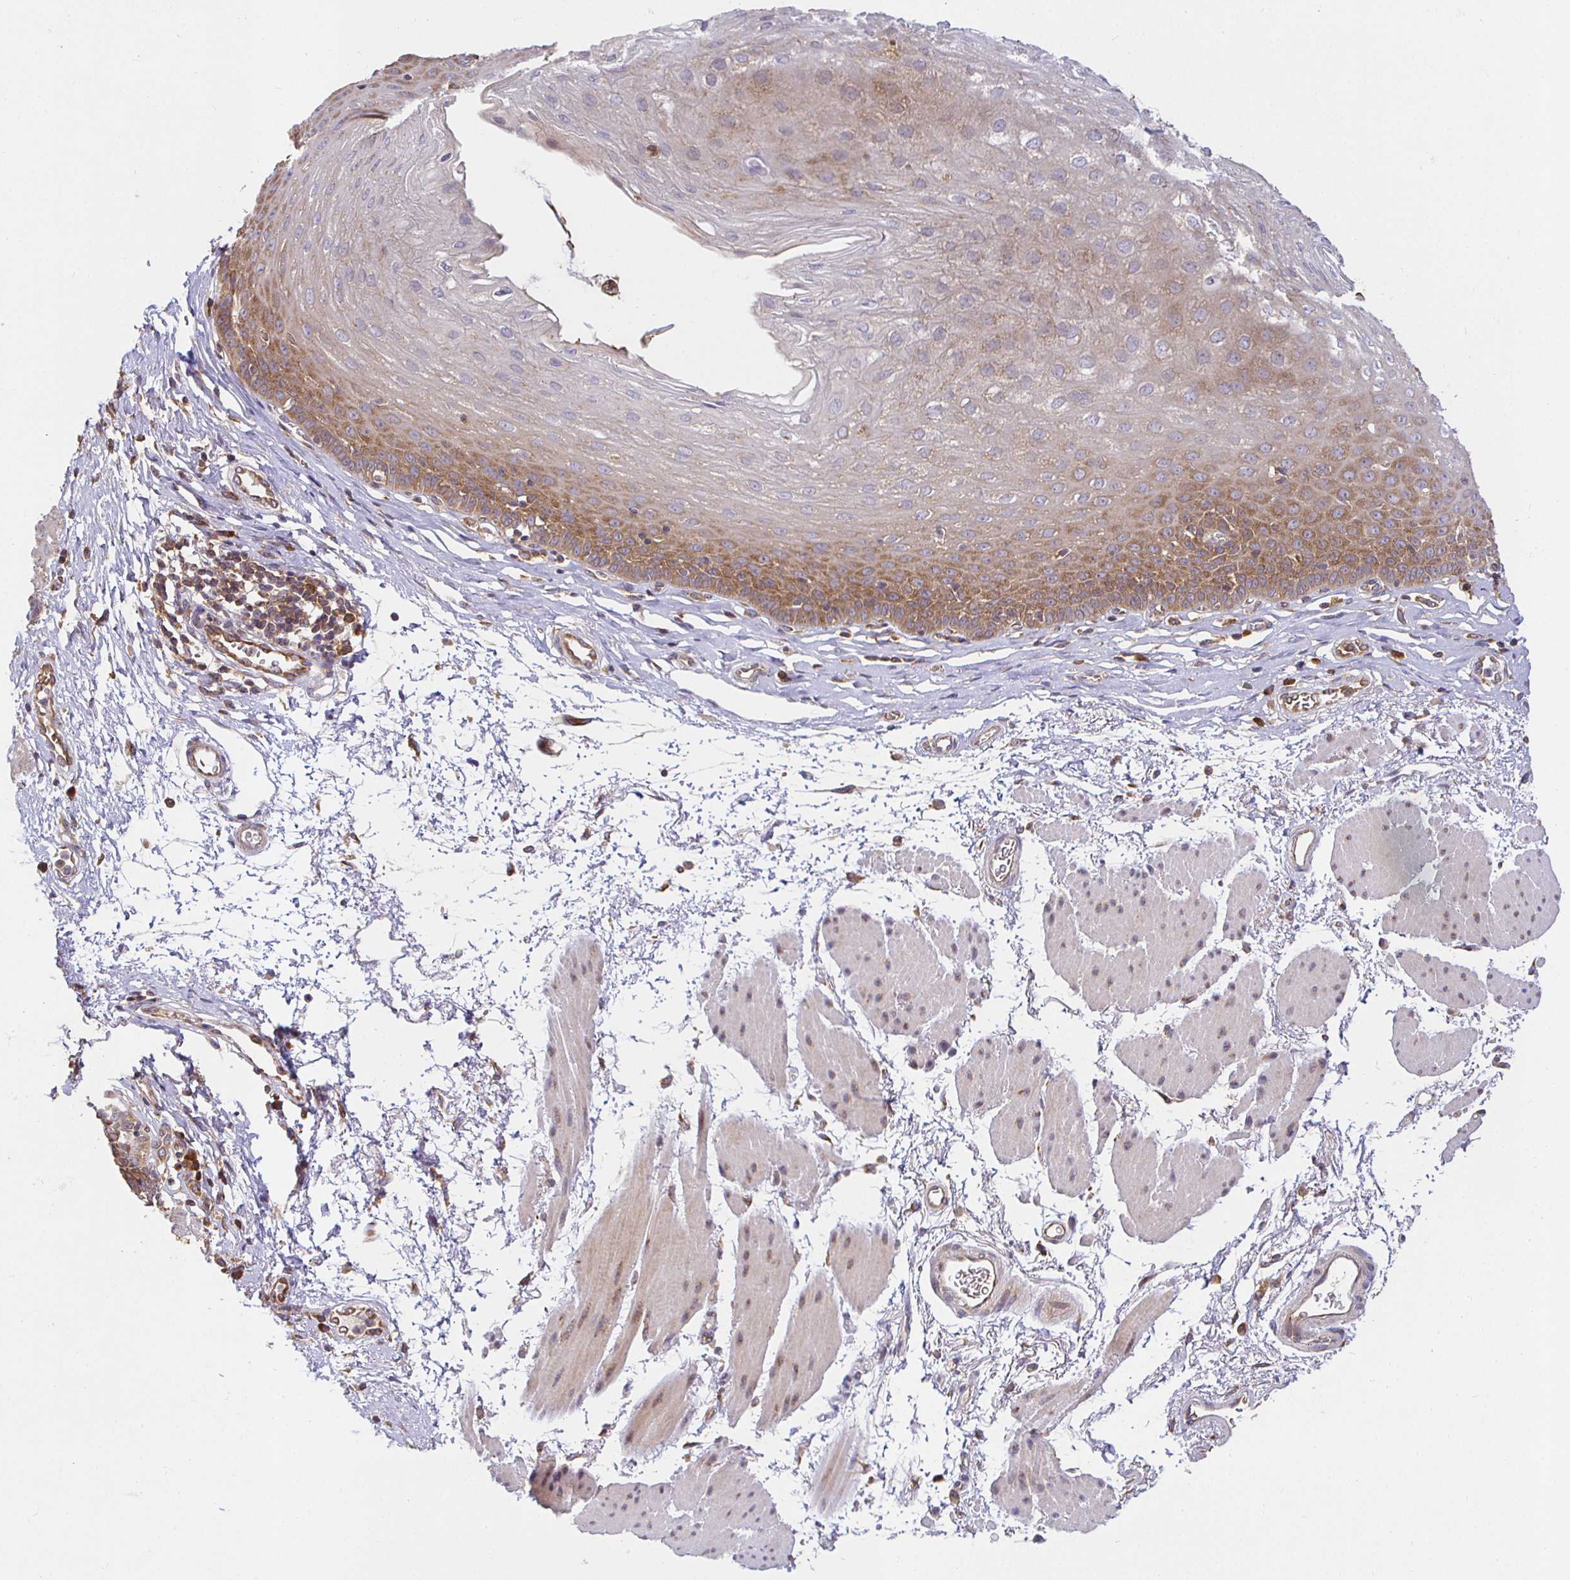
{"staining": {"intensity": "moderate", "quantity": "25%-75%", "location": "cytoplasmic/membranous"}, "tissue": "esophagus", "cell_type": "Squamous epithelial cells", "image_type": "normal", "snomed": [{"axis": "morphology", "description": "Normal tissue, NOS"}, {"axis": "topography", "description": "Esophagus"}], "caption": "Moderate cytoplasmic/membranous protein staining is identified in approximately 25%-75% of squamous epithelial cells in esophagus.", "gene": "IRAK1", "patient": {"sex": "female", "age": 81}}